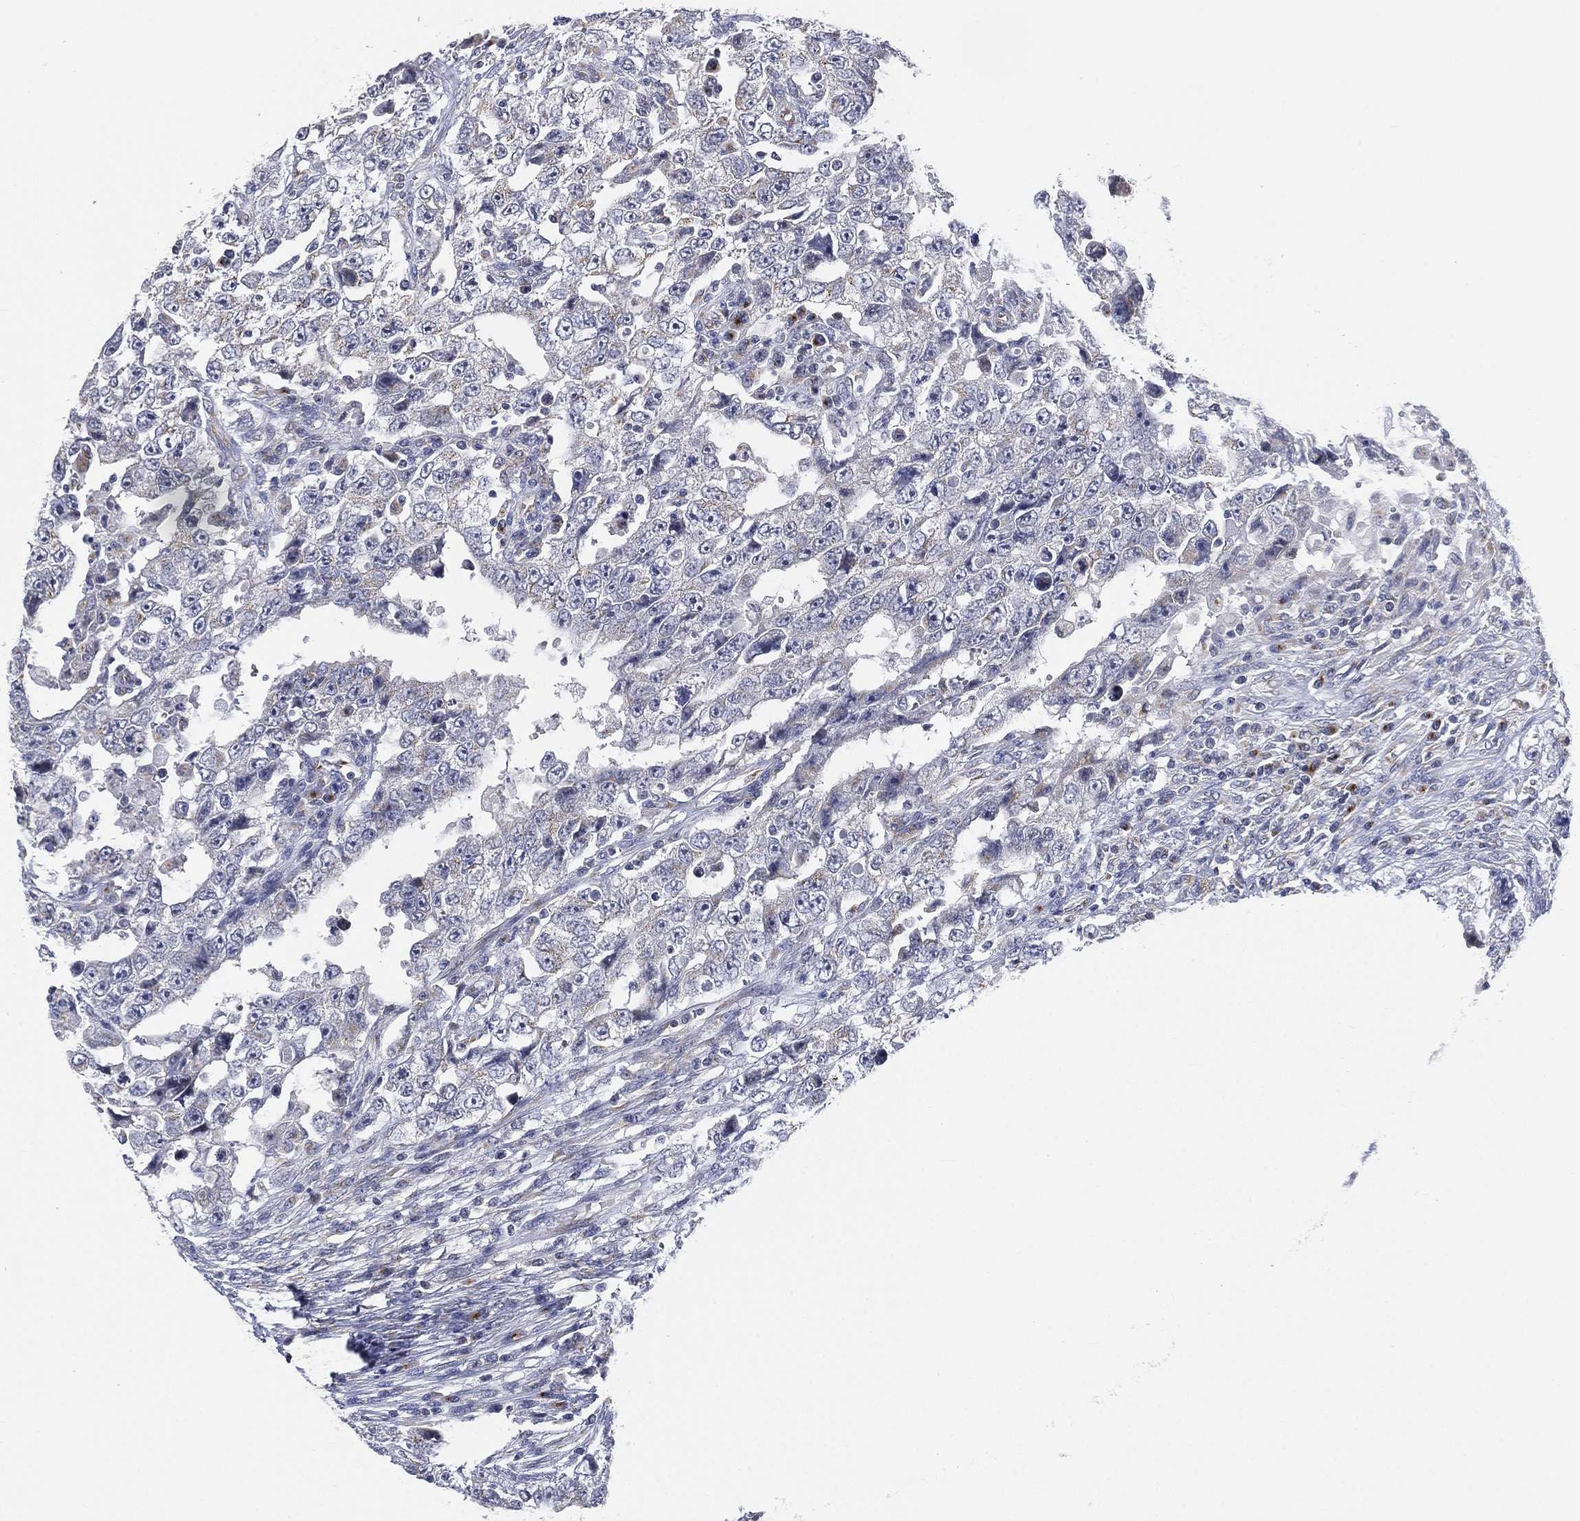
{"staining": {"intensity": "weak", "quantity": "<25%", "location": "cytoplasmic/membranous"}, "tissue": "testis cancer", "cell_type": "Tumor cells", "image_type": "cancer", "snomed": [{"axis": "morphology", "description": "Carcinoma, Embryonal, NOS"}, {"axis": "topography", "description": "Testis"}], "caption": "This is an immunohistochemistry histopathology image of human testis cancer (embryonal carcinoma). There is no expression in tumor cells.", "gene": "TICAM1", "patient": {"sex": "male", "age": 26}}